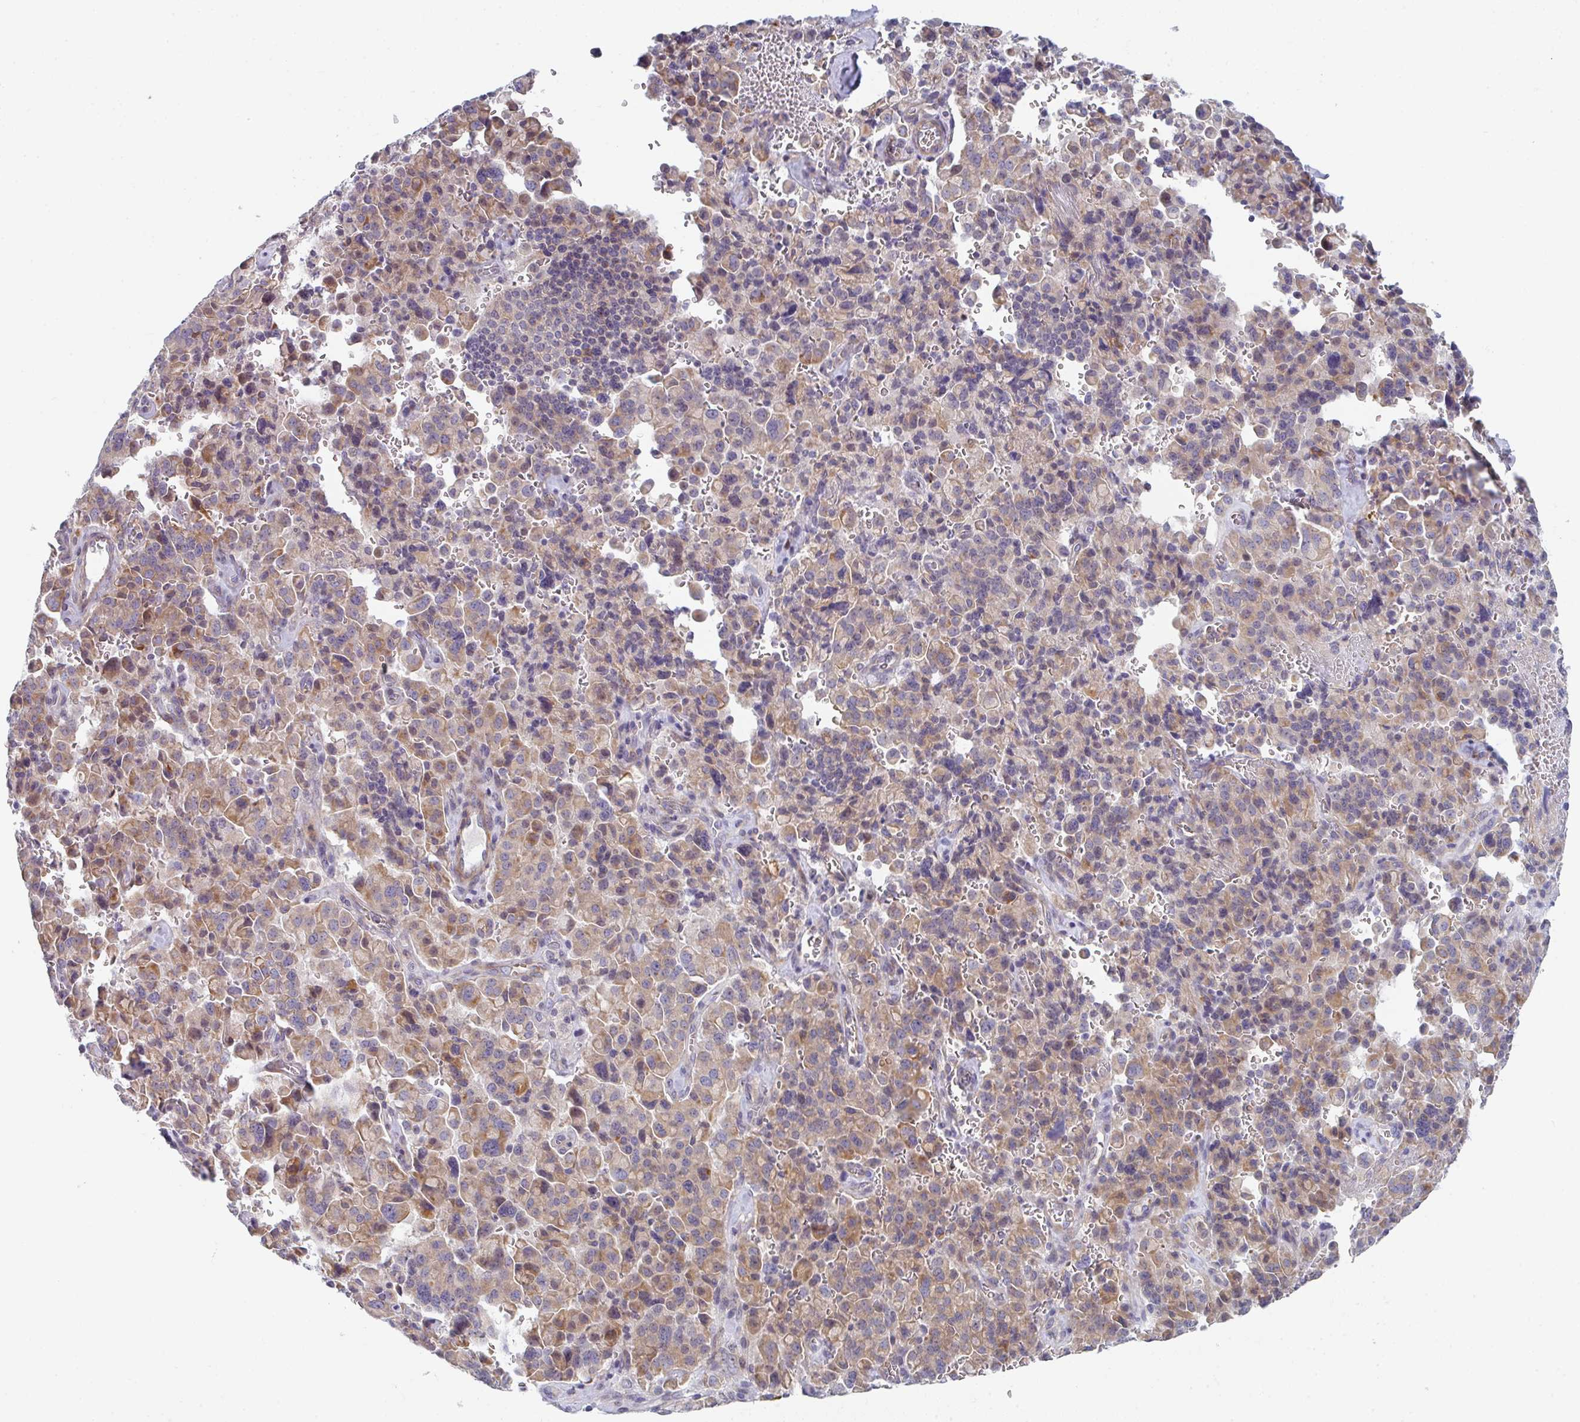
{"staining": {"intensity": "moderate", "quantity": "25%-75%", "location": "cytoplasmic/membranous"}, "tissue": "pancreatic cancer", "cell_type": "Tumor cells", "image_type": "cancer", "snomed": [{"axis": "morphology", "description": "Adenocarcinoma, NOS"}, {"axis": "topography", "description": "Pancreas"}], "caption": "Immunohistochemistry (IHC) (DAB) staining of human adenocarcinoma (pancreatic) exhibits moderate cytoplasmic/membranous protein positivity in about 25%-75% of tumor cells. (Brightfield microscopy of DAB IHC at high magnification).", "gene": "KLHL33", "patient": {"sex": "male", "age": 65}}